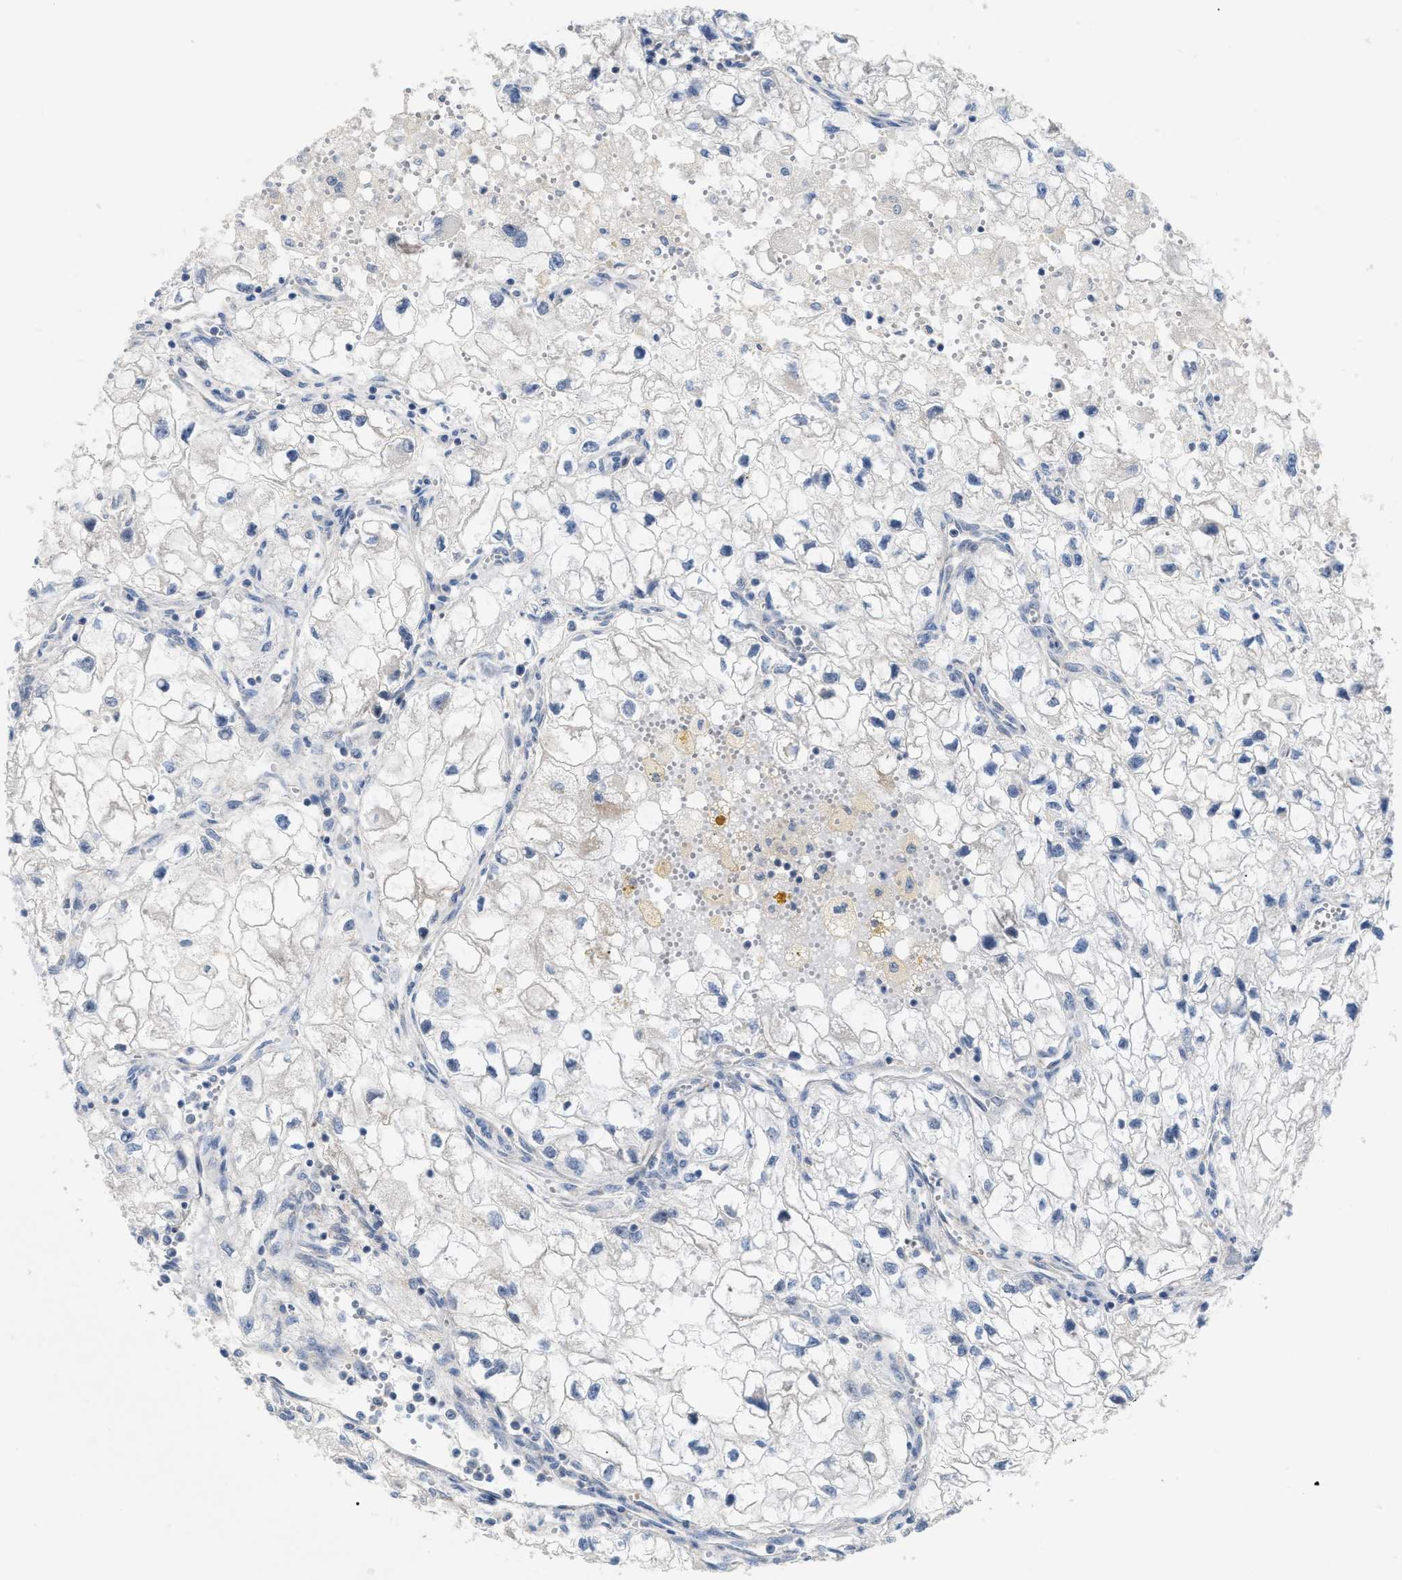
{"staining": {"intensity": "negative", "quantity": "none", "location": "none"}, "tissue": "renal cancer", "cell_type": "Tumor cells", "image_type": "cancer", "snomed": [{"axis": "morphology", "description": "Adenocarcinoma, NOS"}, {"axis": "topography", "description": "Kidney"}], "caption": "This is an IHC micrograph of renal cancer. There is no staining in tumor cells.", "gene": "DHX58", "patient": {"sex": "female", "age": 70}}